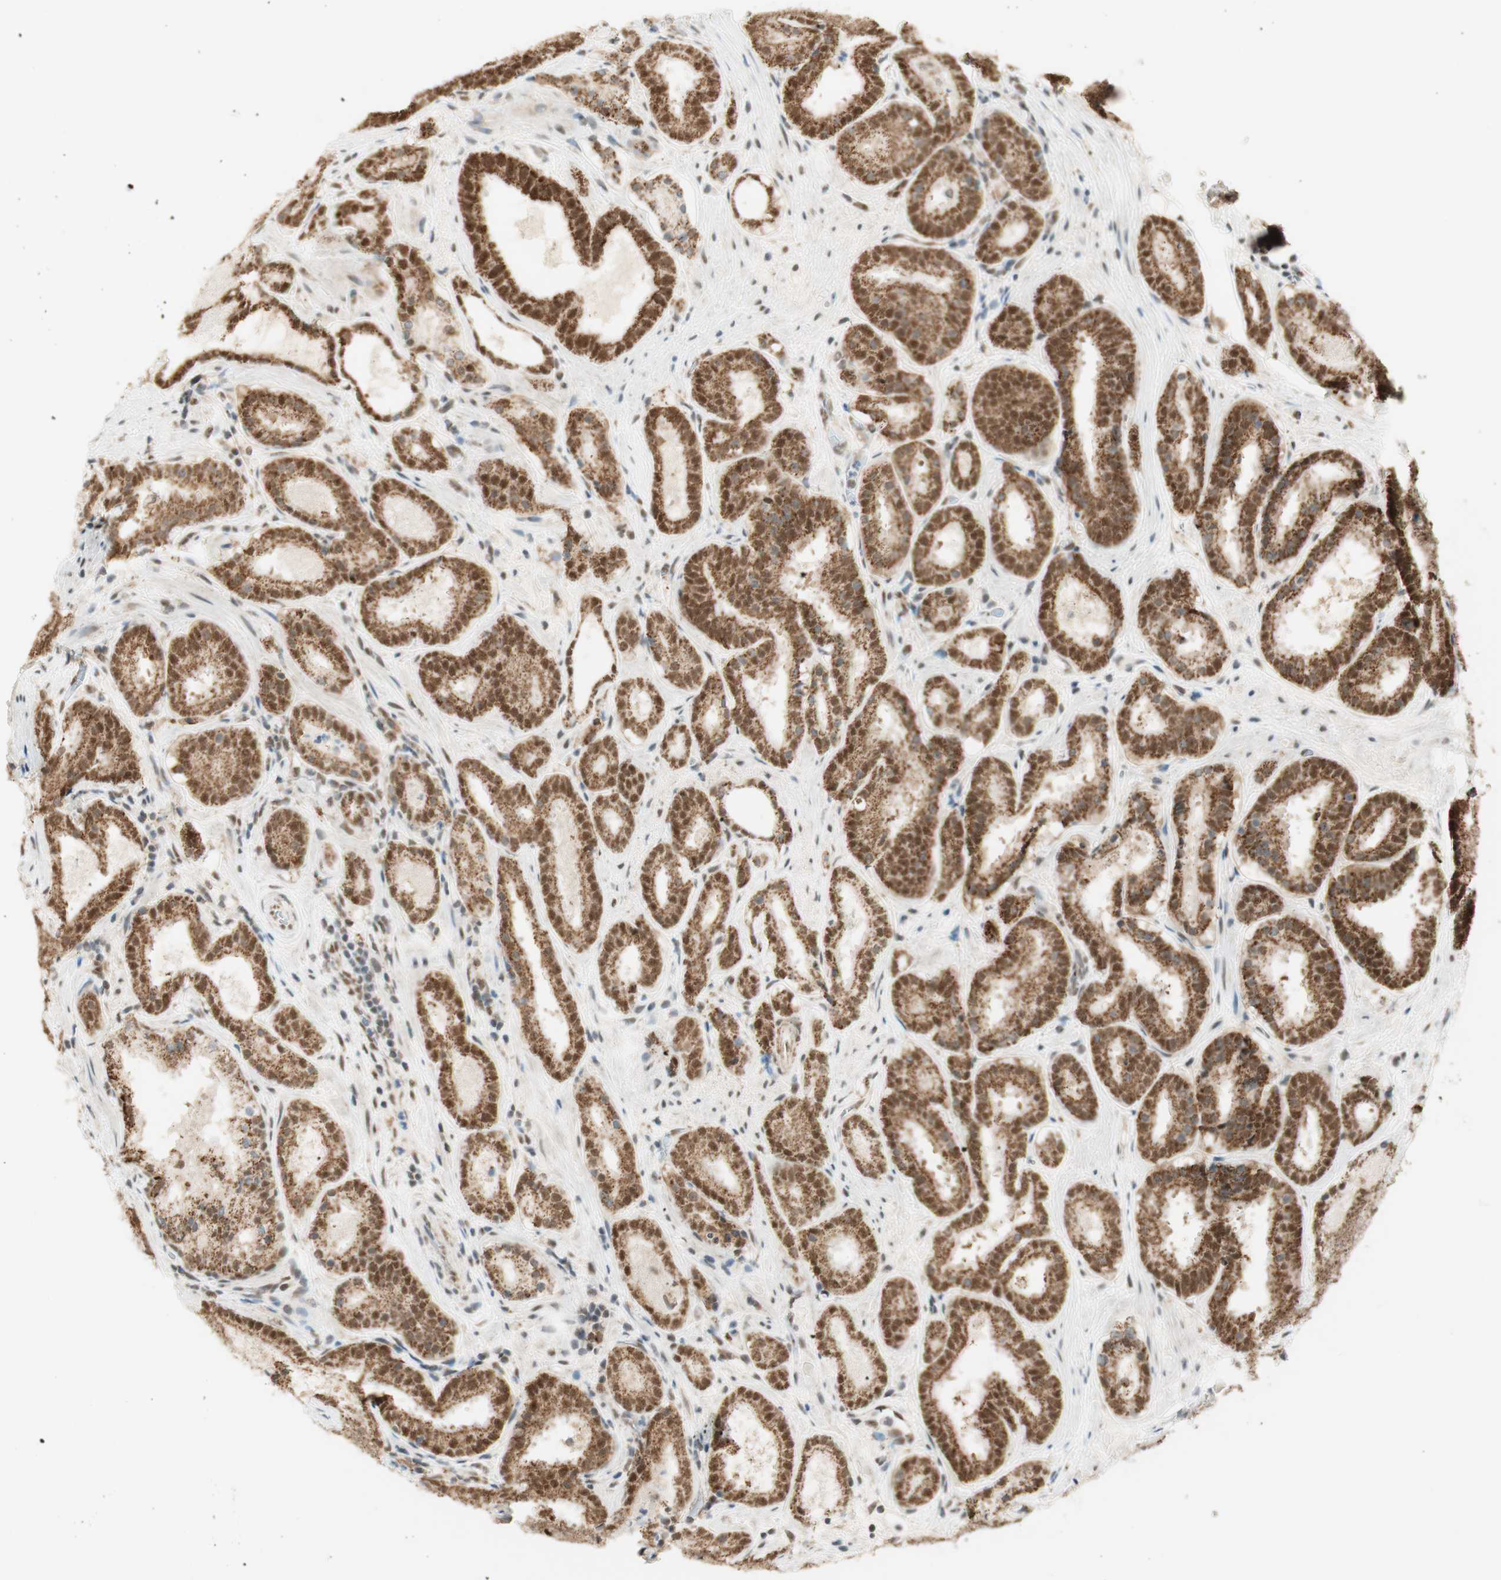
{"staining": {"intensity": "strong", "quantity": ">75%", "location": "cytoplasmic/membranous,nuclear"}, "tissue": "prostate cancer", "cell_type": "Tumor cells", "image_type": "cancer", "snomed": [{"axis": "morphology", "description": "Adenocarcinoma, Low grade"}, {"axis": "topography", "description": "Prostate"}], "caption": "Human prostate cancer stained for a protein (brown) demonstrates strong cytoplasmic/membranous and nuclear positive positivity in approximately >75% of tumor cells.", "gene": "ZNF782", "patient": {"sex": "male", "age": 69}}